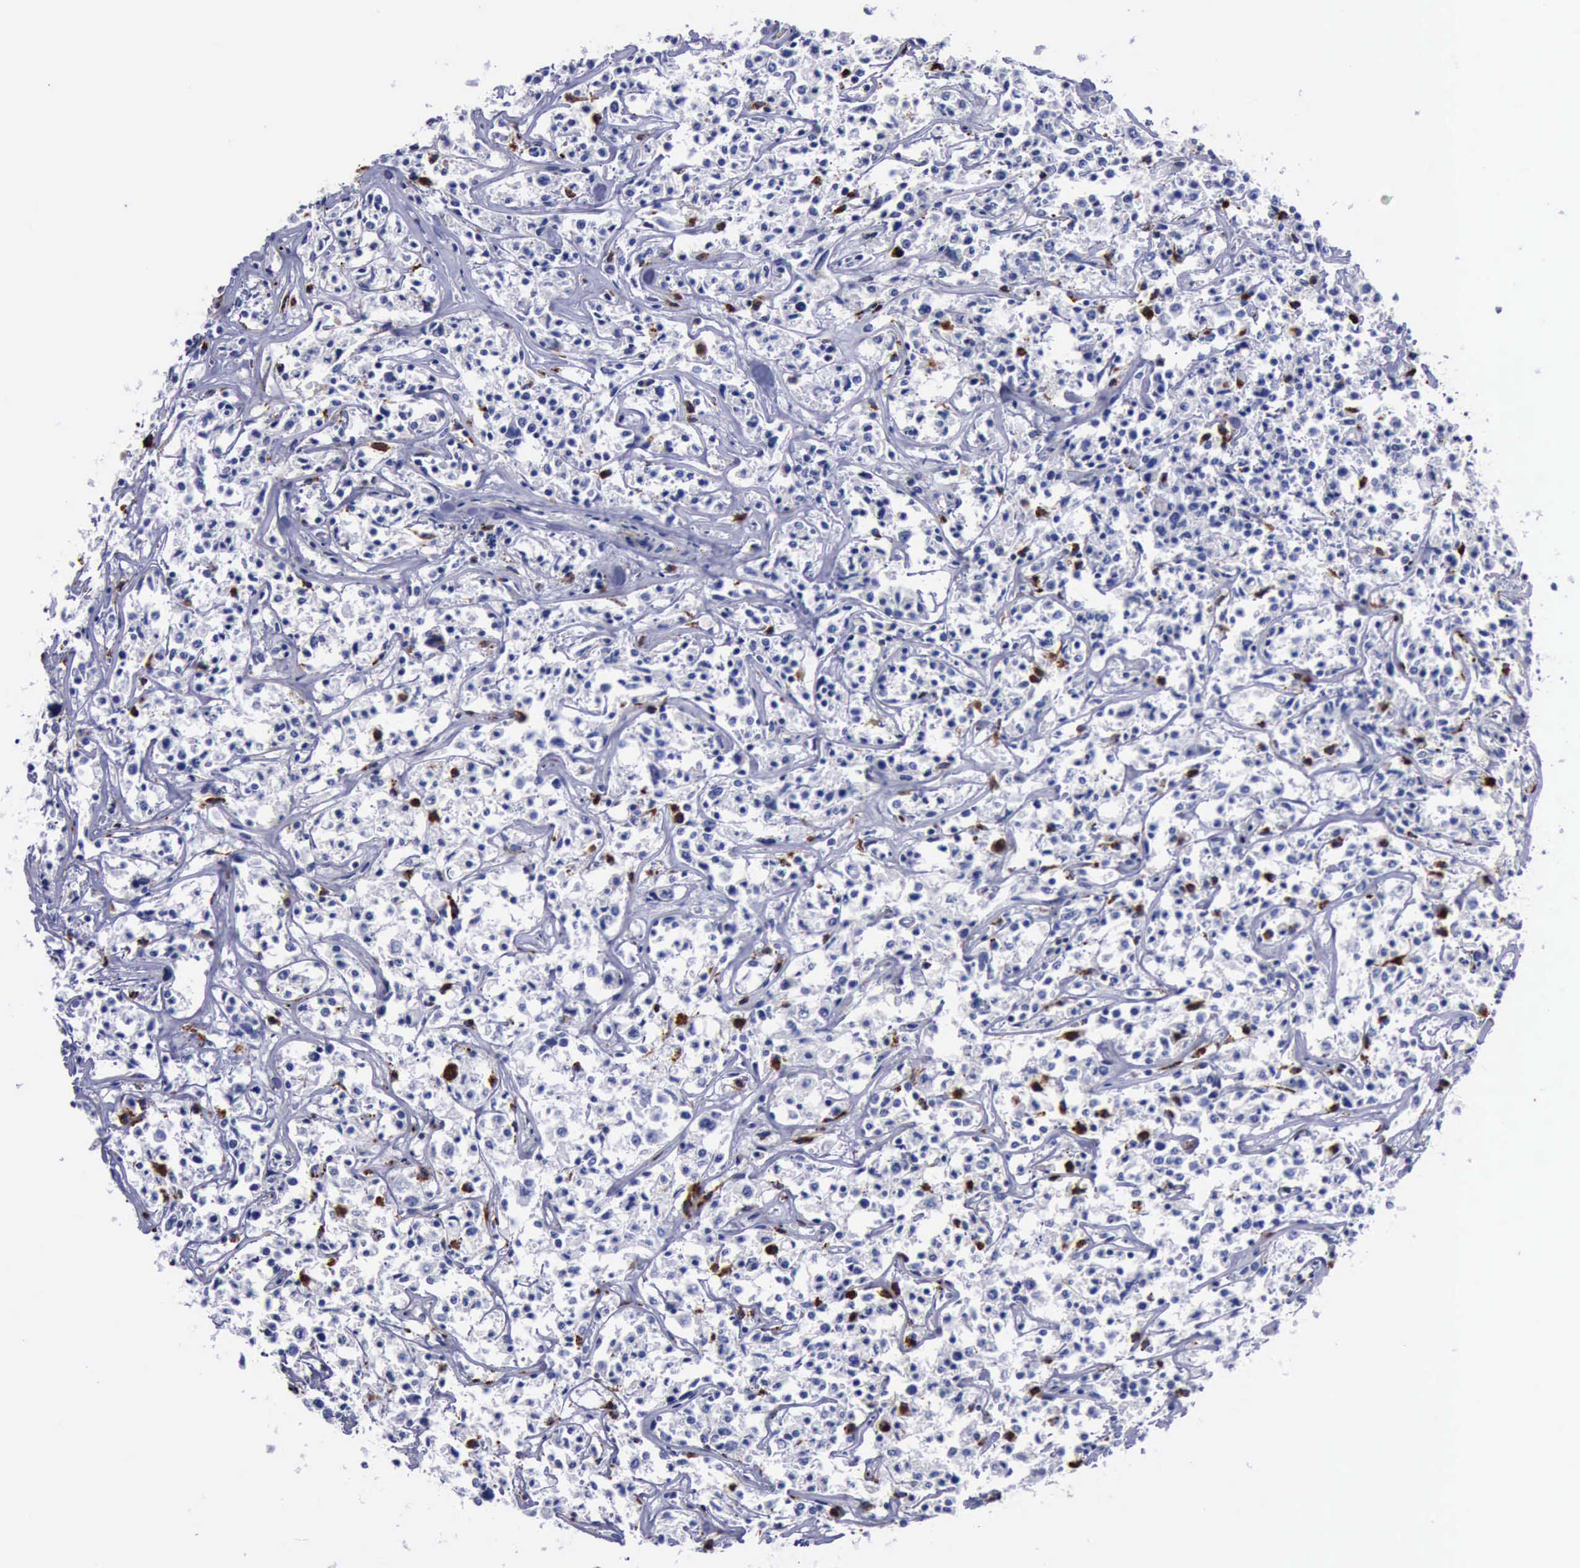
{"staining": {"intensity": "strong", "quantity": "<25%", "location": "cytoplasmic/membranous,nuclear"}, "tissue": "lymphoma", "cell_type": "Tumor cells", "image_type": "cancer", "snomed": [{"axis": "morphology", "description": "Malignant lymphoma, non-Hodgkin's type, Low grade"}, {"axis": "topography", "description": "Small intestine"}], "caption": "Malignant lymphoma, non-Hodgkin's type (low-grade) stained for a protein (brown) demonstrates strong cytoplasmic/membranous and nuclear positive expression in approximately <25% of tumor cells.", "gene": "CTSD", "patient": {"sex": "female", "age": 59}}